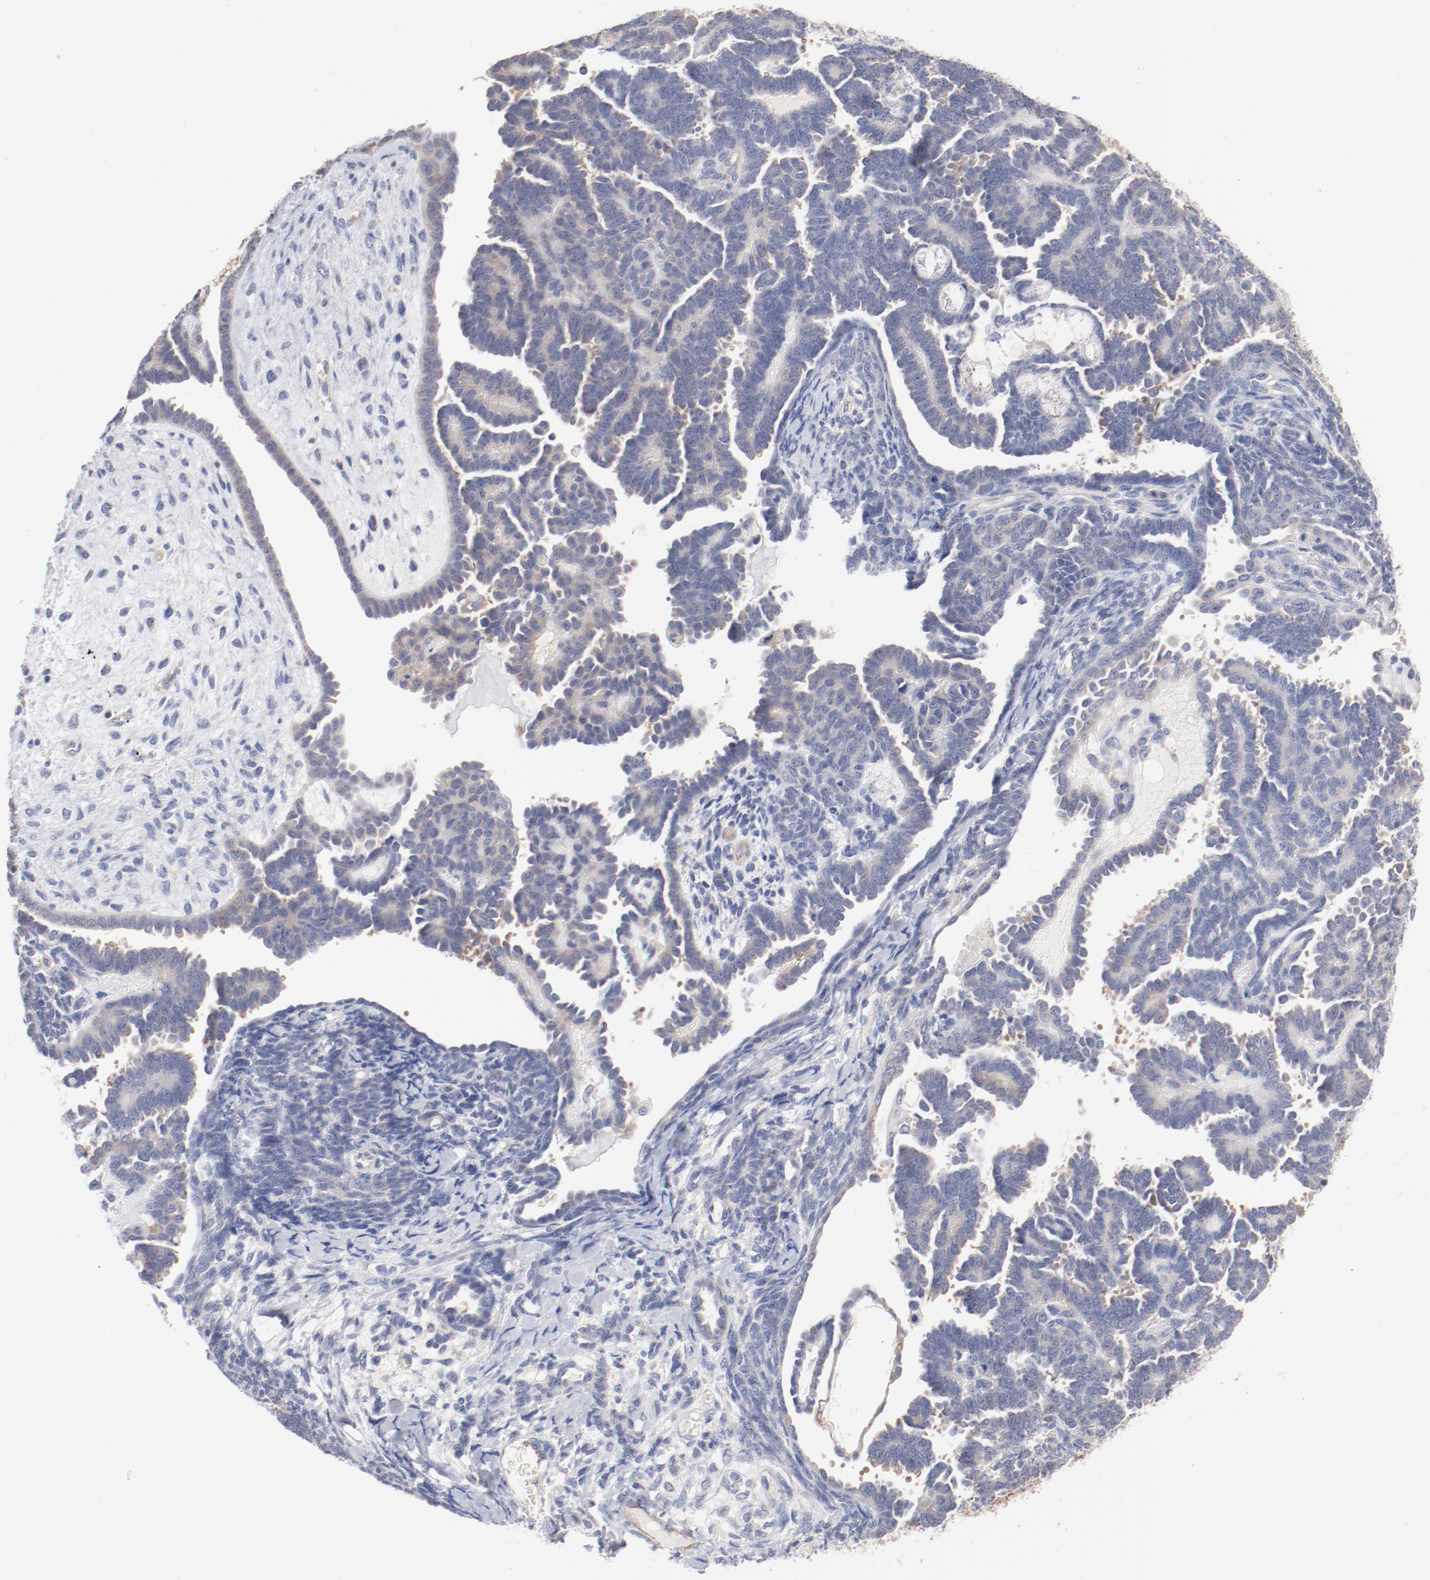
{"staining": {"intensity": "negative", "quantity": "none", "location": "none"}, "tissue": "endometrial cancer", "cell_type": "Tumor cells", "image_type": "cancer", "snomed": [{"axis": "morphology", "description": "Neoplasm, malignant, NOS"}, {"axis": "topography", "description": "Endometrium"}], "caption": "A high-resolution micrograph shows immunohistochemistry staining of neoplasm (malignant) (endometrial), which exhibits no significant positivity in tumor cells.", "gene": "SETD3", "patient": {"sex": "female", "age": 74}}